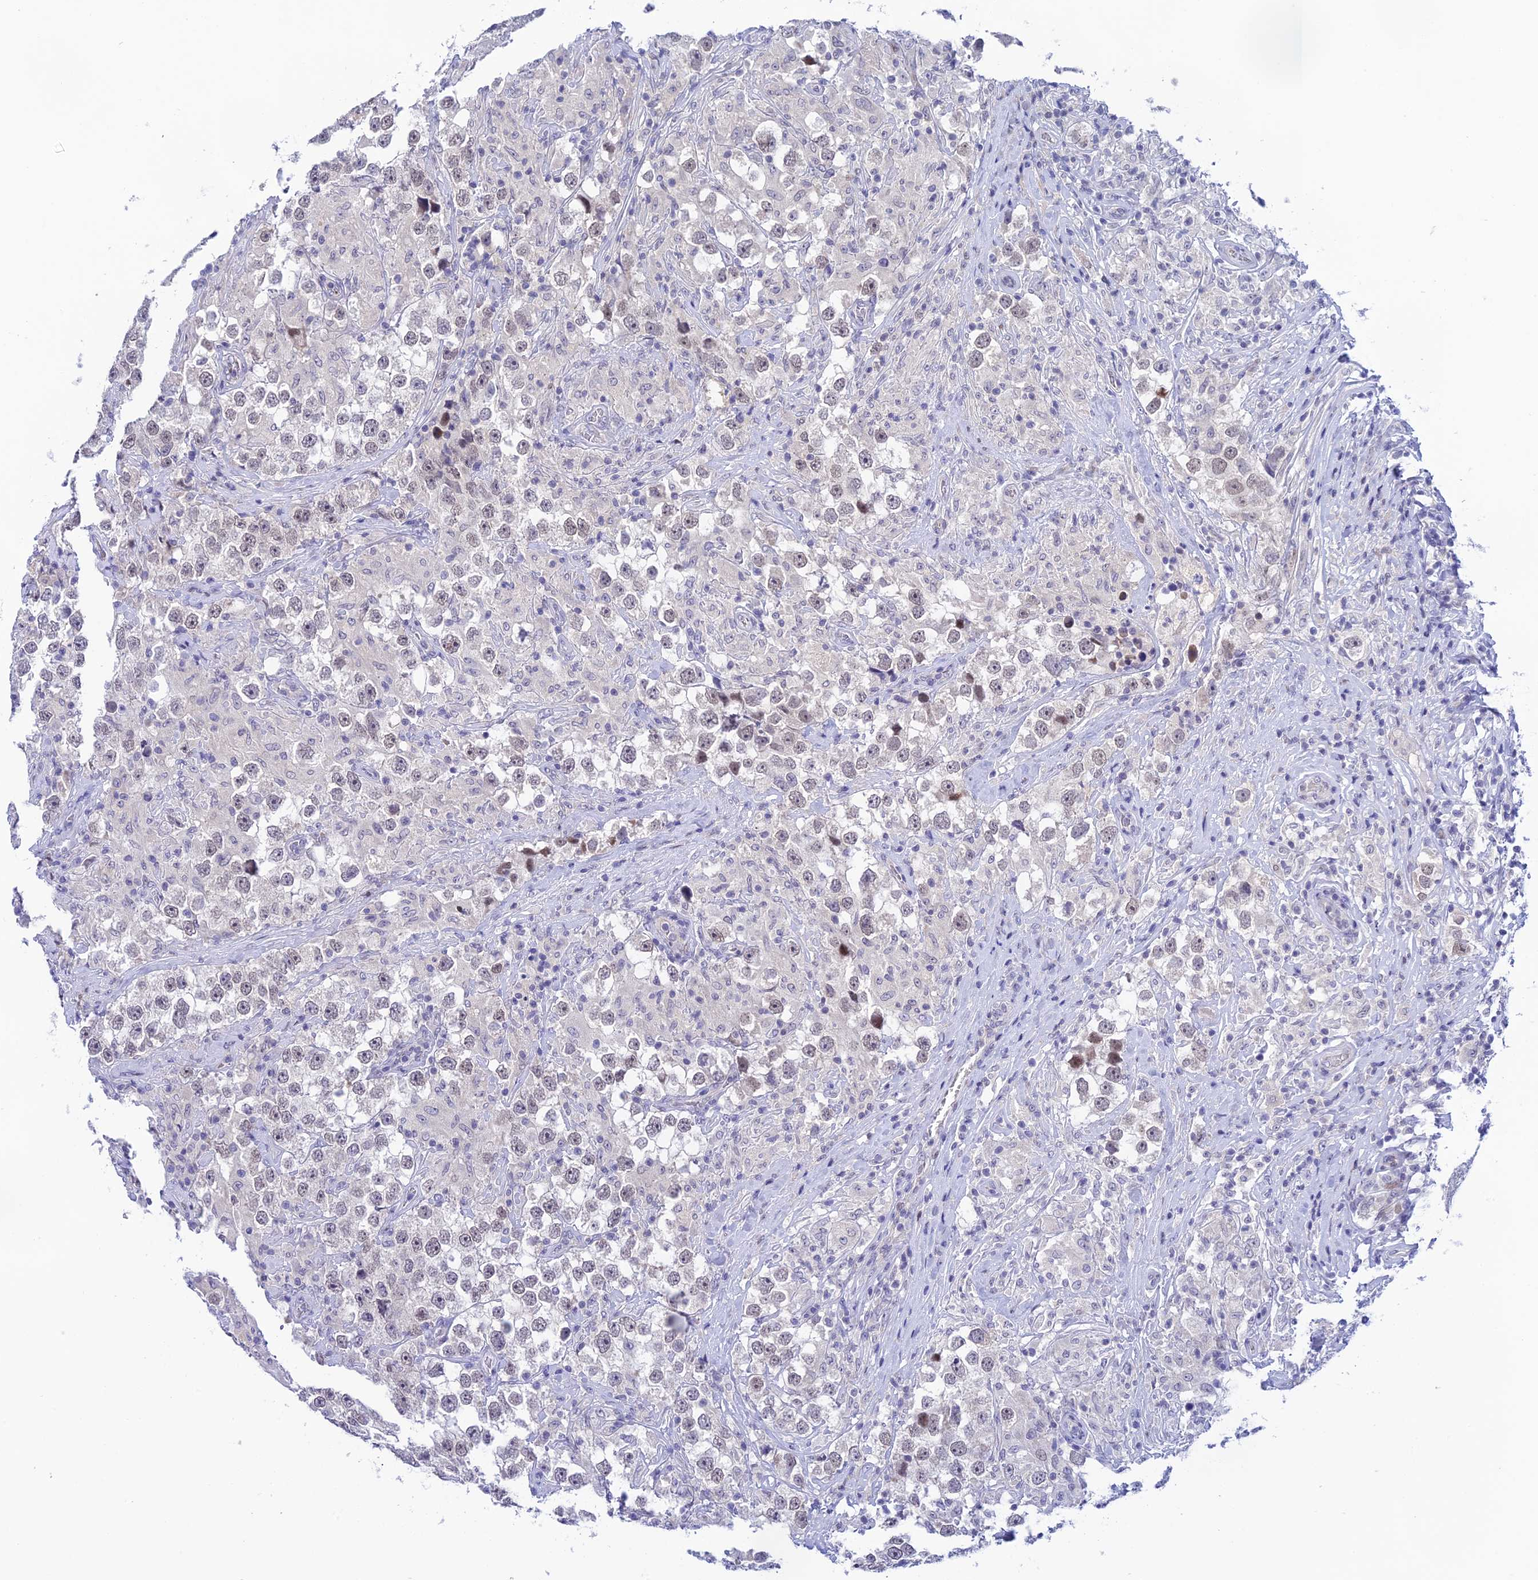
{"staining": {"intensity": "weak", "quantity": "<25%", "location": "nuclear"}, "tissue": "testis cancer", "cell_type": "Tumor cells", "image_type": "cancer", "snomed": [{"axis": "morphology", "description": "Seminoma, NOS"}, {"axis": "topography", "description": "Testis"}], "caption": "The micrograph shows no staining of tumor cells in seminoma (testis). (Stains: DAB (3,3'-diaminobenzidine) immunohistochemistry (IHC) with hematoxylin counter stain, Microscopy: brightfield microscopy at high magnification).", "gene": "RASGEF1B", "patient": {"sex": "male", "age": 46}}